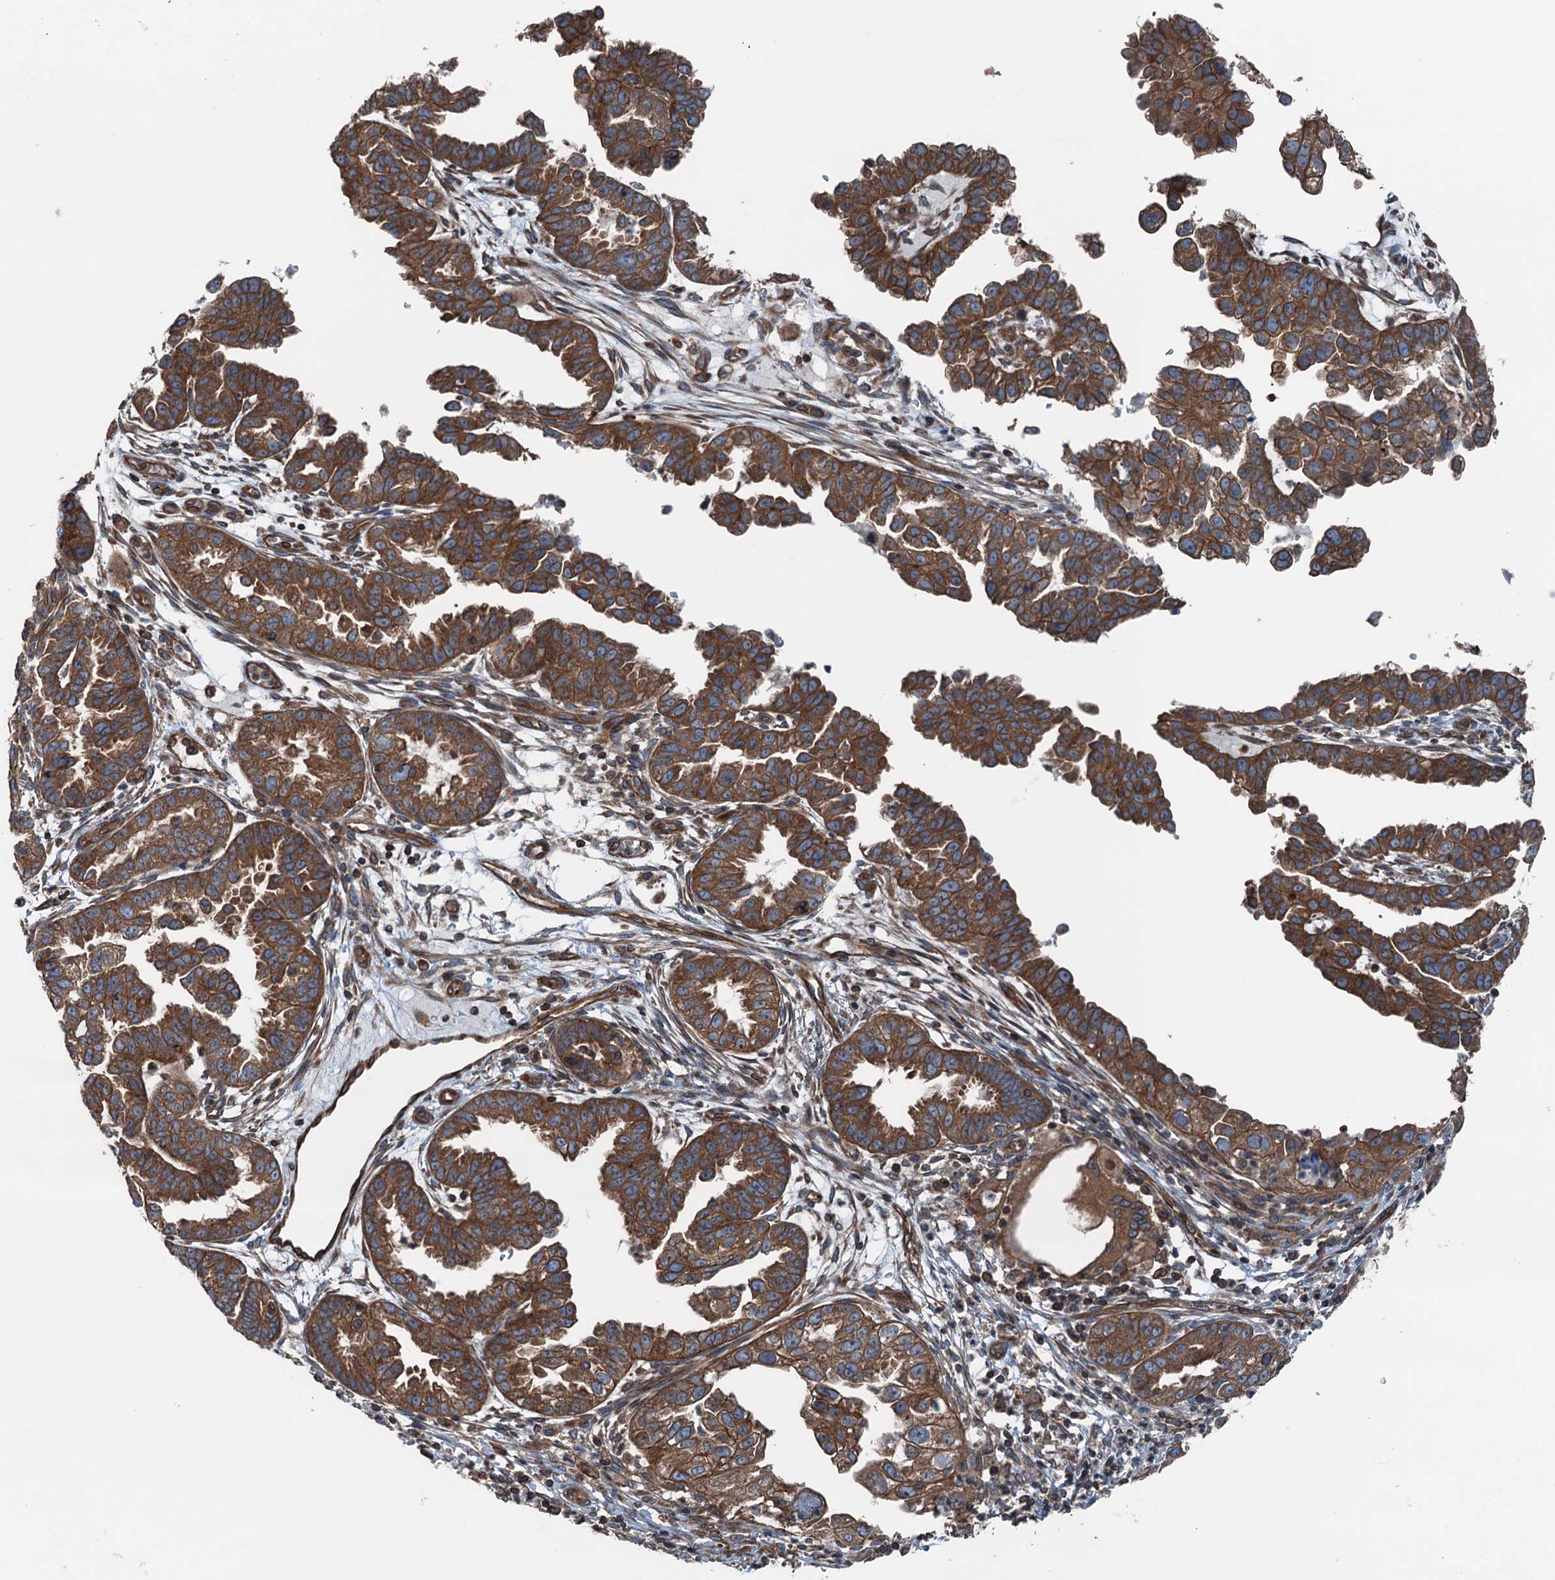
{"staining": {"intensity": "strong", "quantity": "25%-75%", "location": "cytoplasmic/membranous"}, "tissue": "endometrial cancer", "cell_type": "Tumor cells", "image_type": "cancer", "snomed": [{"axis": "morphology", "description": "Adenocarcinoma, NOS"}, {"axis": "topography", "description": "Endometrium"}], "caption": "The histopathology image displays staining of adenocarcinoma (endometrial), revealing strong cytoplasmic/membranous protein expression (brown color) within tumor cells.", "gene": "TRAPPC8", "patient": {"sex": "female", "age": 85}}